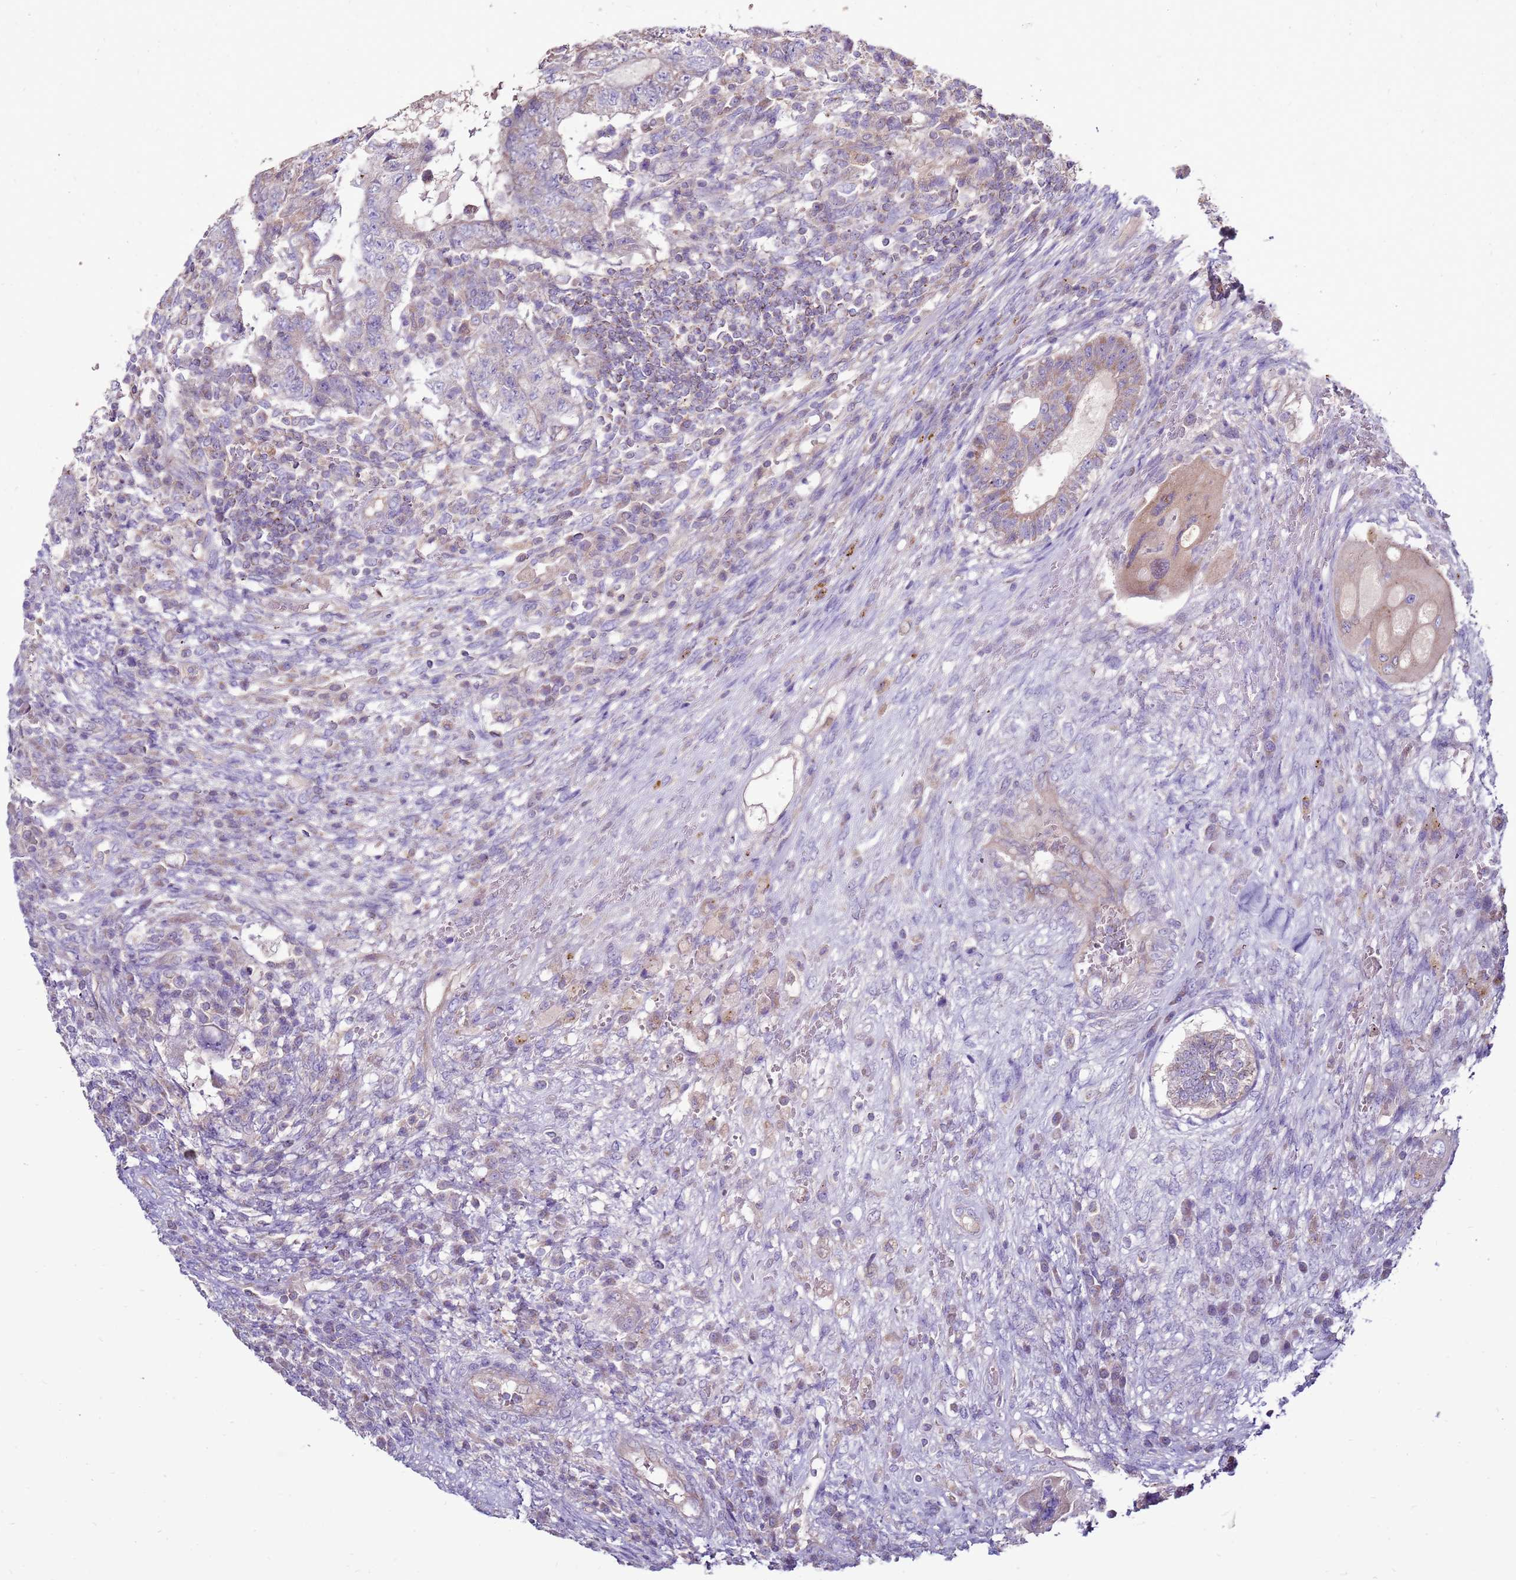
{"staining": {"intensity": "weak", "quantity": "<25%", "location": "cytoplasmic/membranous"}, "tissue": "testis cancer", "cell_type": "Tumor cells", "image_type": "cancer", "snomed": [{"axis": "morphology", "description": "Carcinoma, Embryonal, NOS"}, {"axis": "topography", "description": "Testis"}], "caption": "Protein analysis of testis cancer (embryonal carcinoma) exhibits no significant staining in tumor cells.", "gene": "TRAPPC4", "patient": {"sex": "male", "age": 26}}